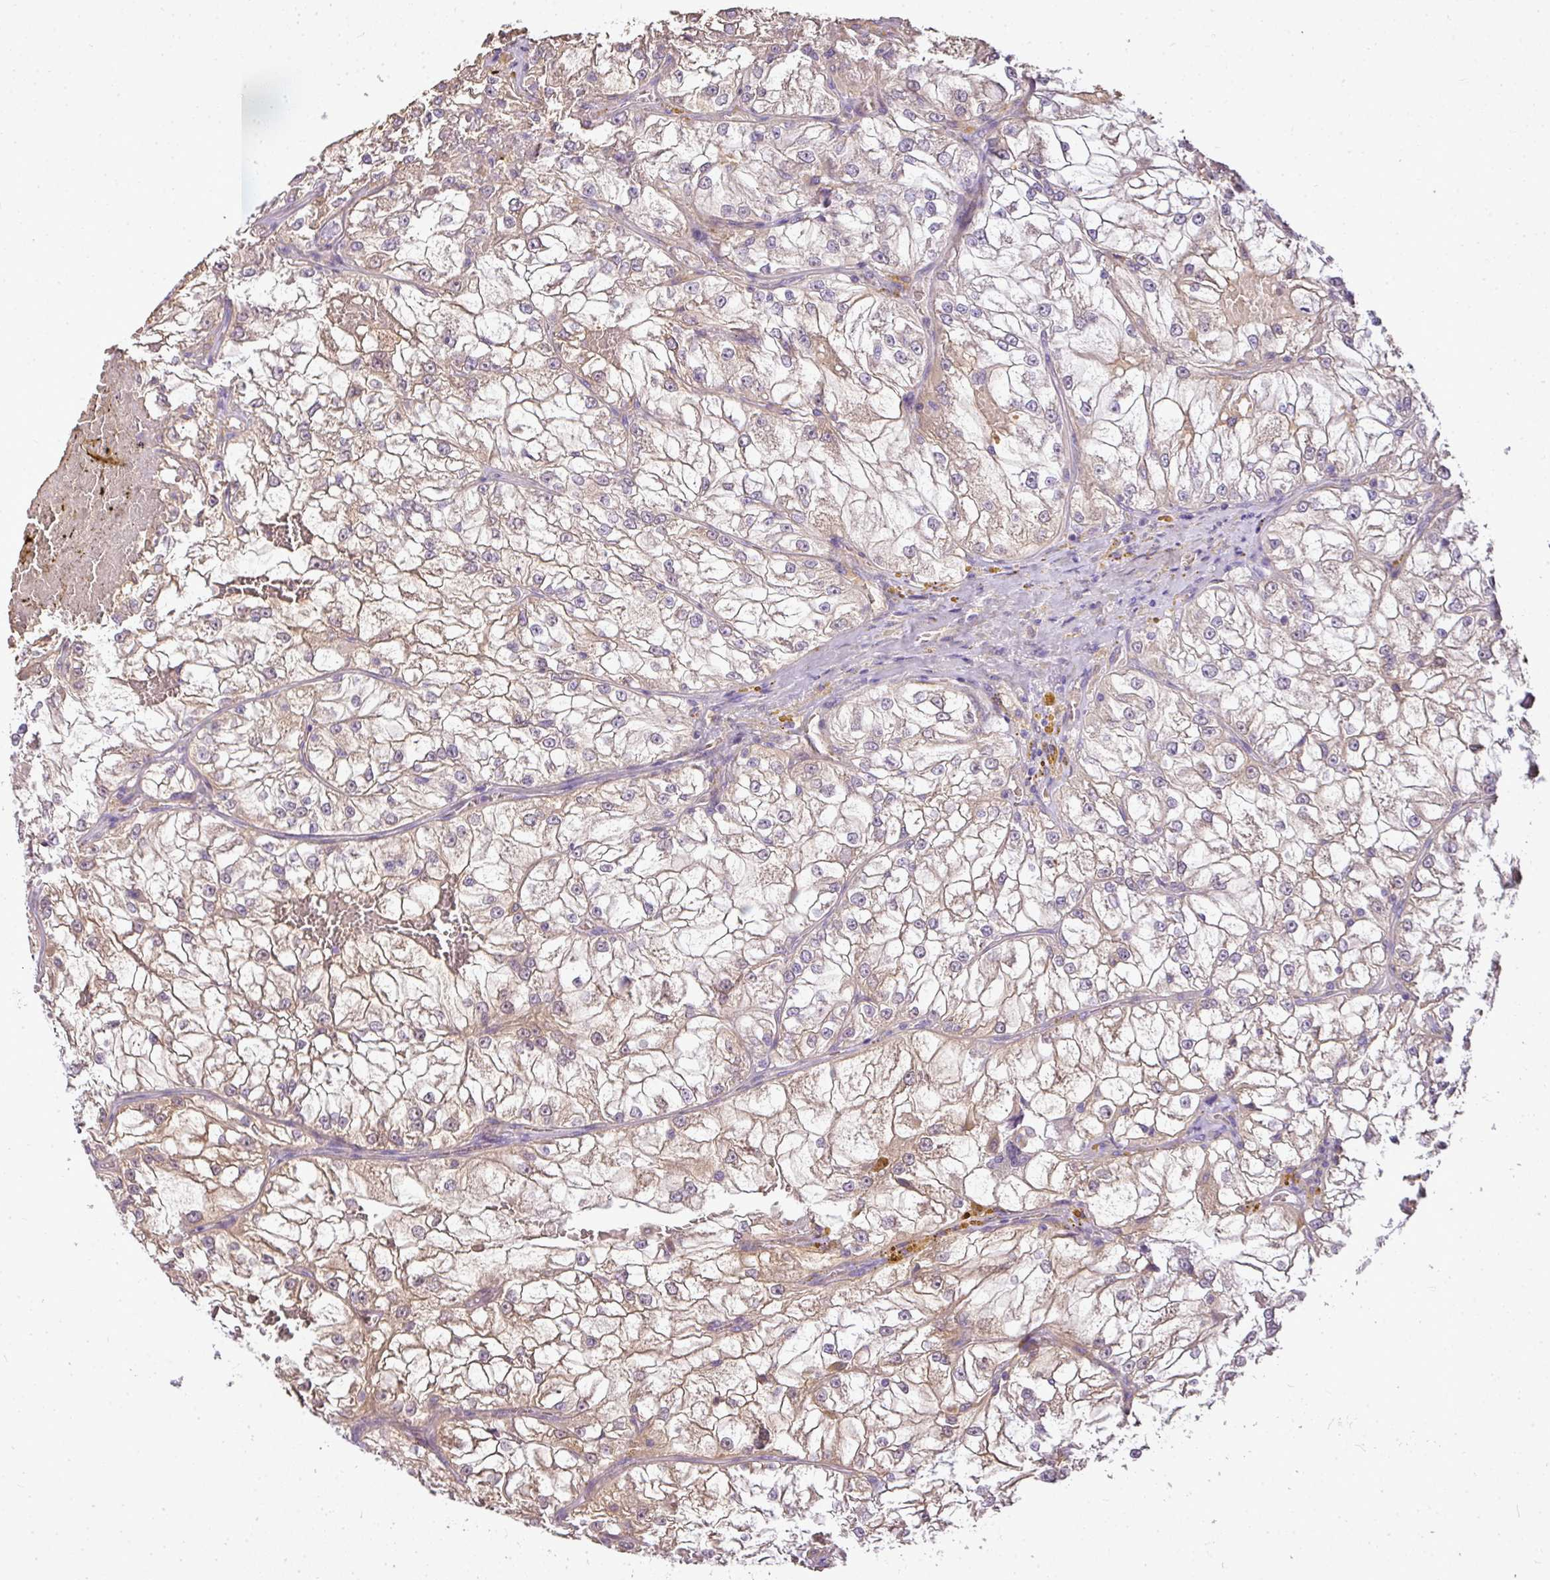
{"staining": {"intensity": "weak", "quantity": "25%-75%", "location": "cytoplasmic/membranous"}, "tissue": "renal cancer", "cell_type": "Tumor cells", "image_type": "cancer", "snomed": [{"axis": "morphology", "description": "Adenocarcinoma, NOS"}, {"axis": "topography", "description": "Kidney"}], "caption": "Protein analysis of renal cancer (adenocarcinoma) tissue shows weak cytoplasmic/membranous staining in about 25%-75% of tumor cells. (Stains: DAB in brown, nuclei in blue, Microscopy: brightfield microscopy at high magnification).", "gene": "ADH5", "patient": {"sex": "female", "age": 72}}